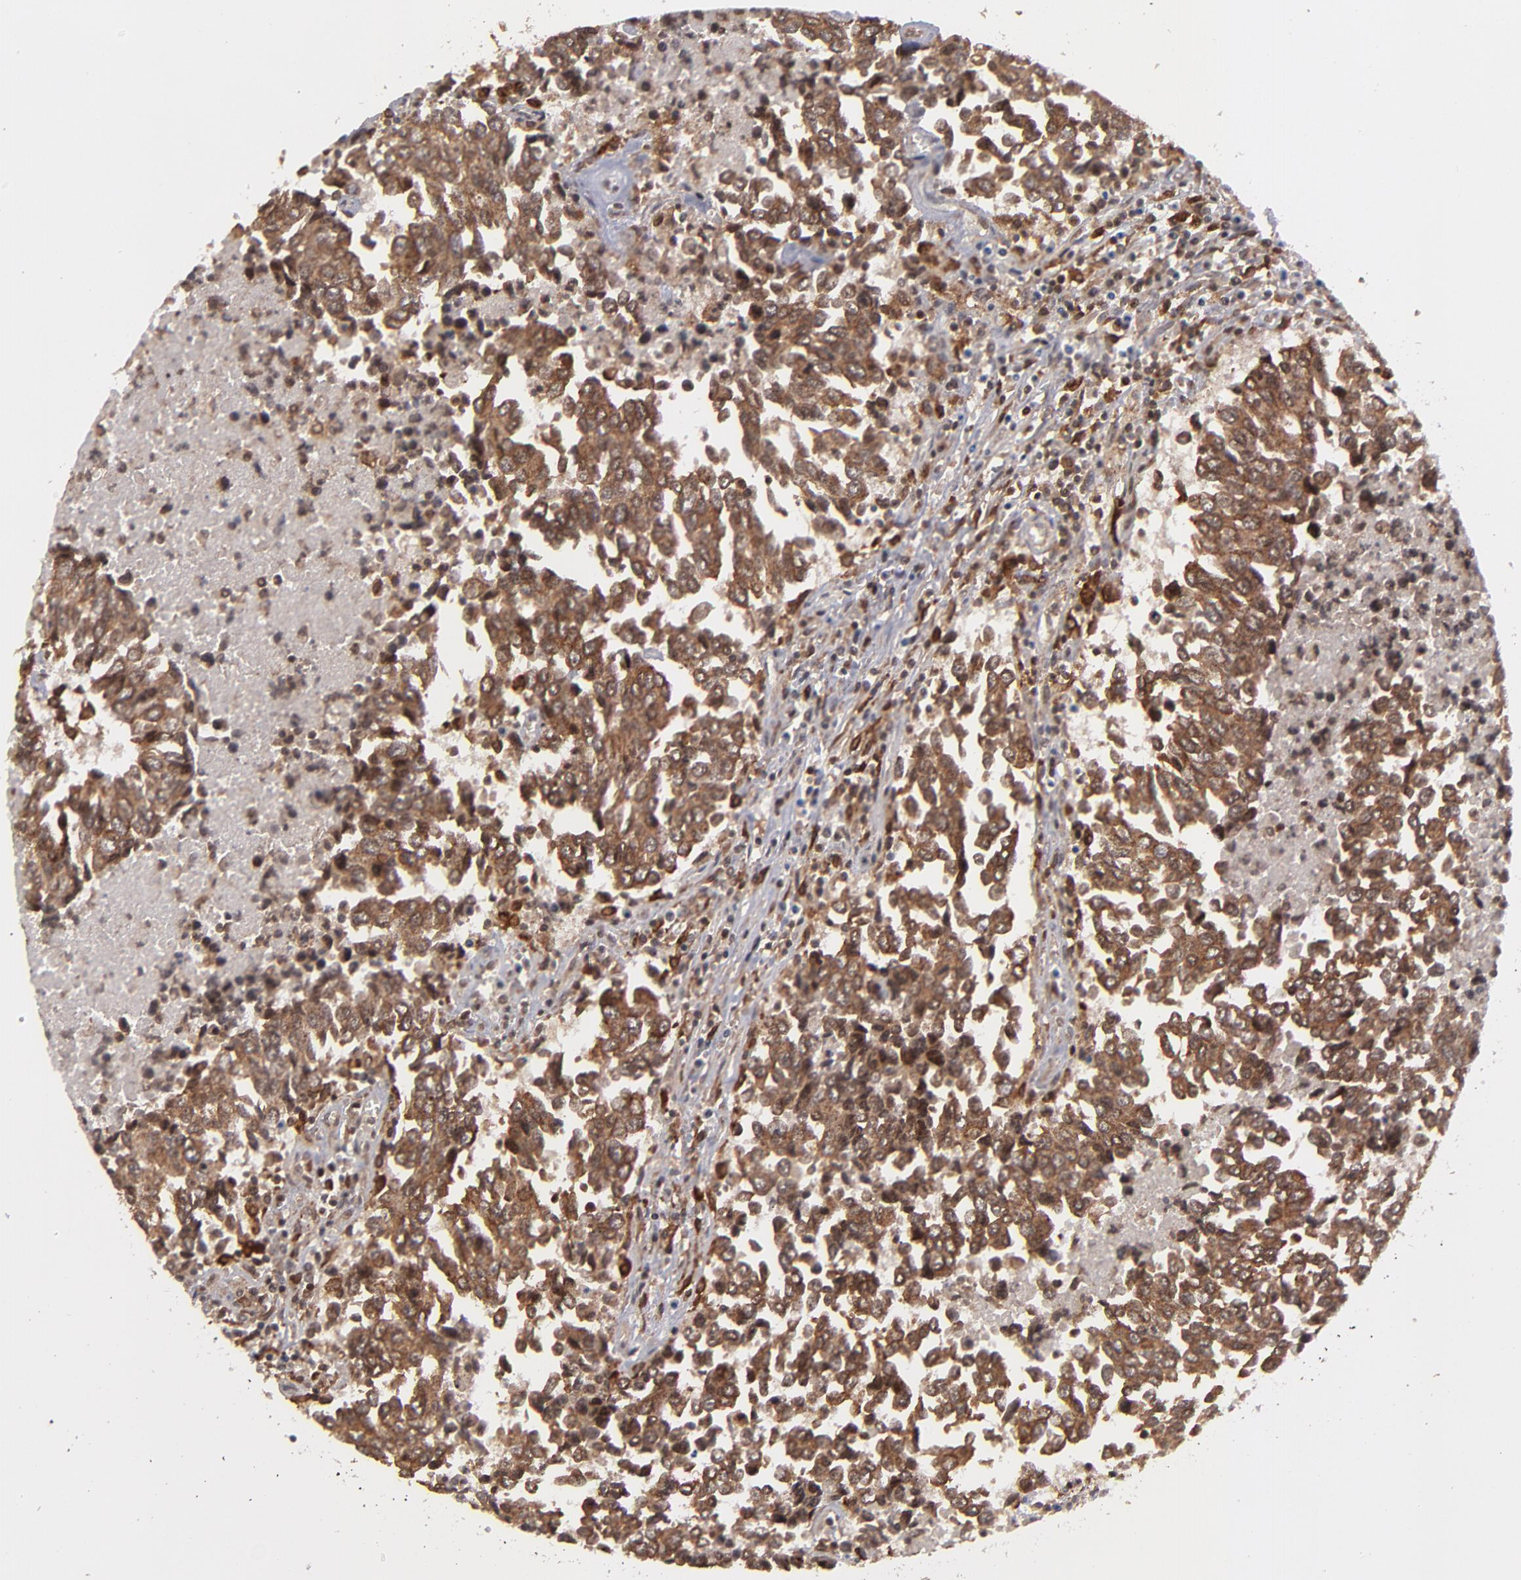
{"staining": {"intensity": "strong", "quantity": ">75%", "location": "cytoplasmic/membranous,nuclear"}, "tissue": "urothelial cancer", "cell_type": "Tumor cells", "image_type": "cancer", "snomed": [{"axis": "morphology", "description": "Urothelial carcinoma, High grade"}, {"axis": "topography", "description": "Urinary bladder"}], "caption": "Brown immunohistochemical staining in human urothelial carcinoma (high-grade) exhibits strong cytoplasmic/membranous and nuclear positivity in about >75% of tumor cells. (DAB IHC, brown staining for protein, blue staining for nuclei).", "gene": "RGS6", "patient": {"sex": "male", "age": 86}}